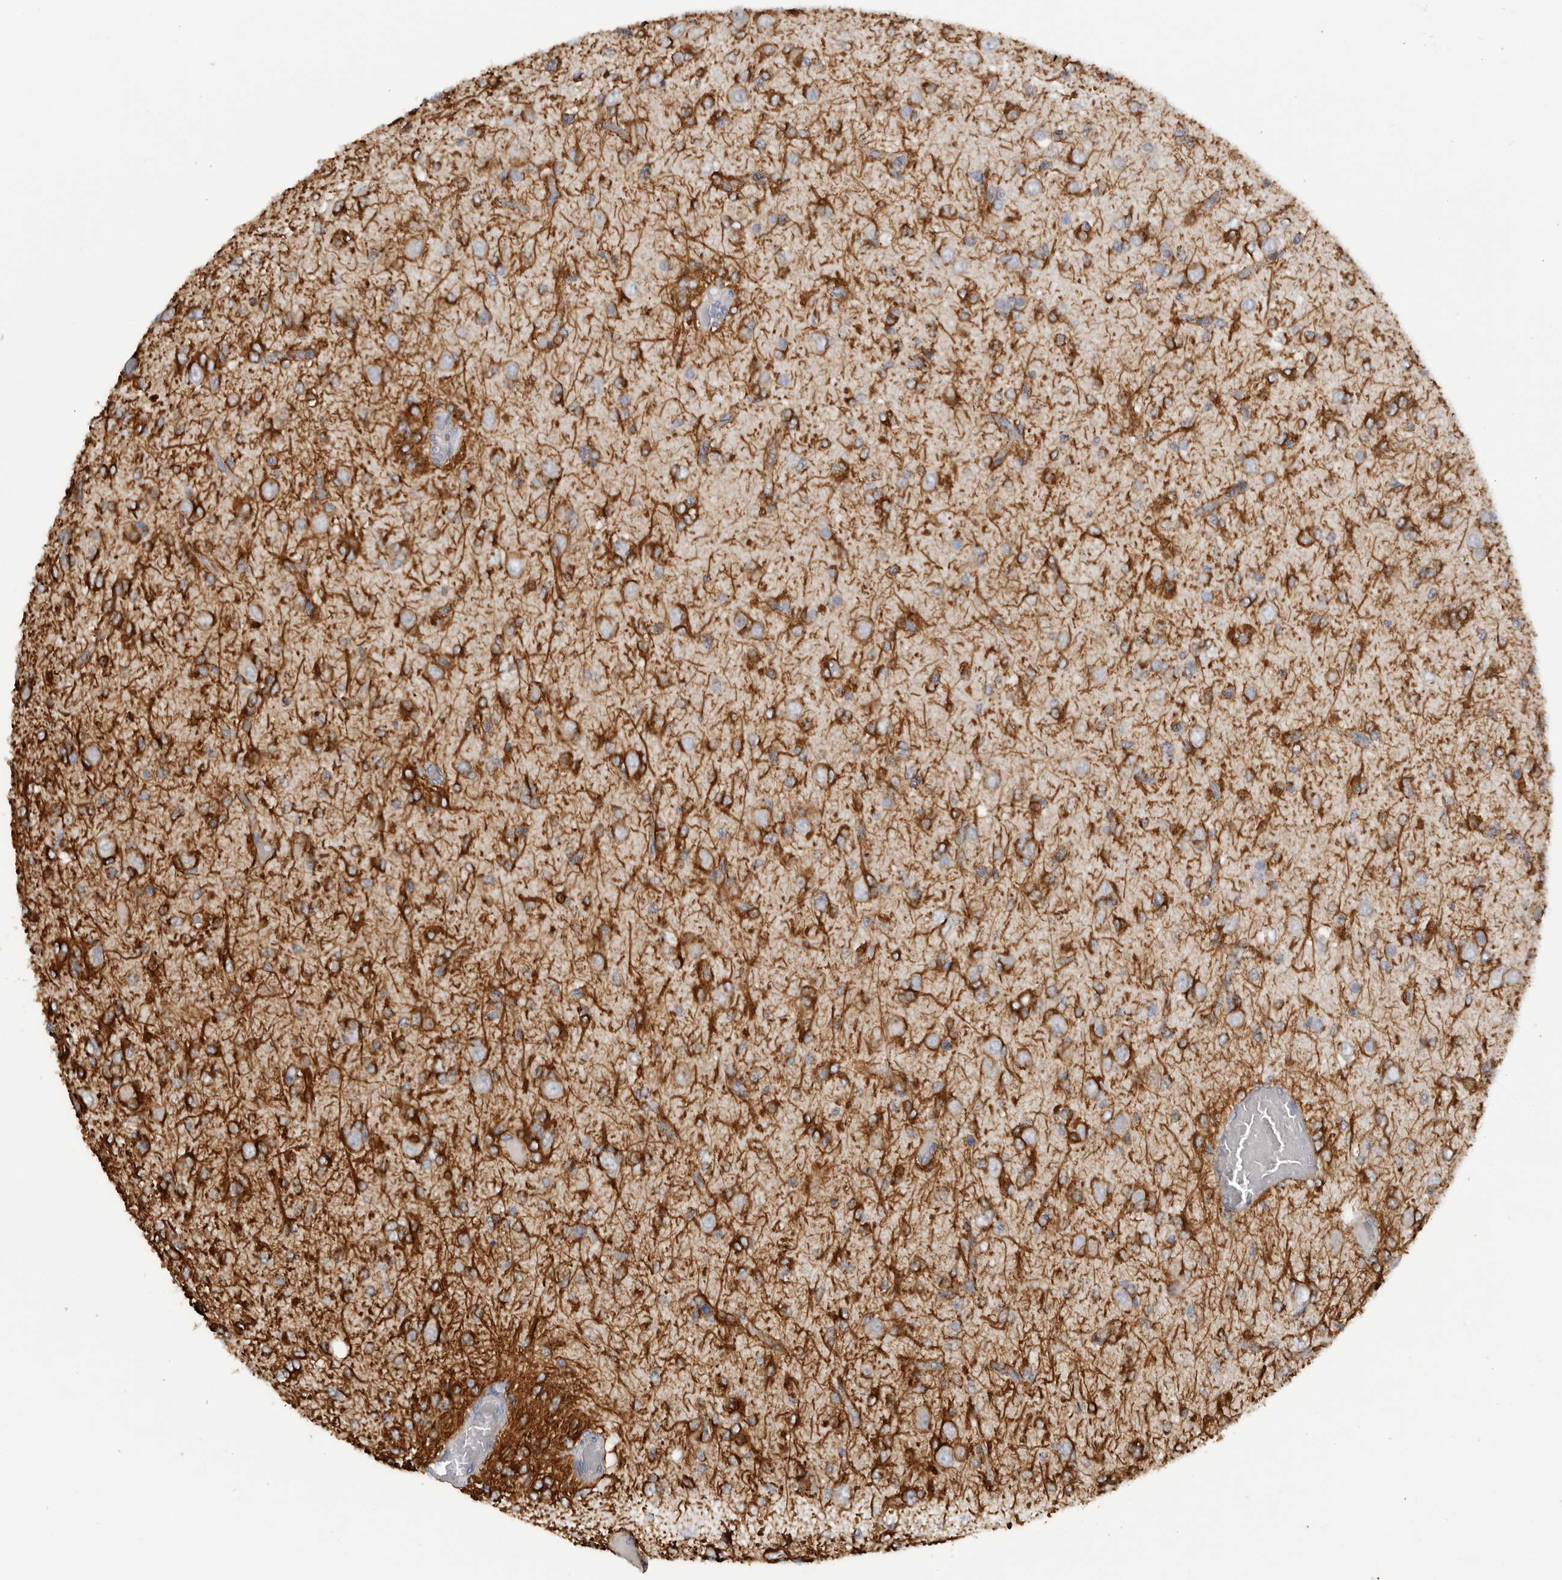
{"staining": {"intensity": "negative", "quantity": "none", "location": "none"}, "tissue": "glioma", "cell_type": "Tumor cells", "image_type": "cancer", "snomed": [{"axis": "morphology", "description": "Glioma, malignant, High grade"}, {"axis": "topography", "description": "Brain"}], "caption": "Immunohistochemistry micrograph of malignant high-grade glioma stained for a protein (brown), which displays no expression in tumor cells.", "gene": "DYRK2", "patient": {"sex": "female", "age": 59}}